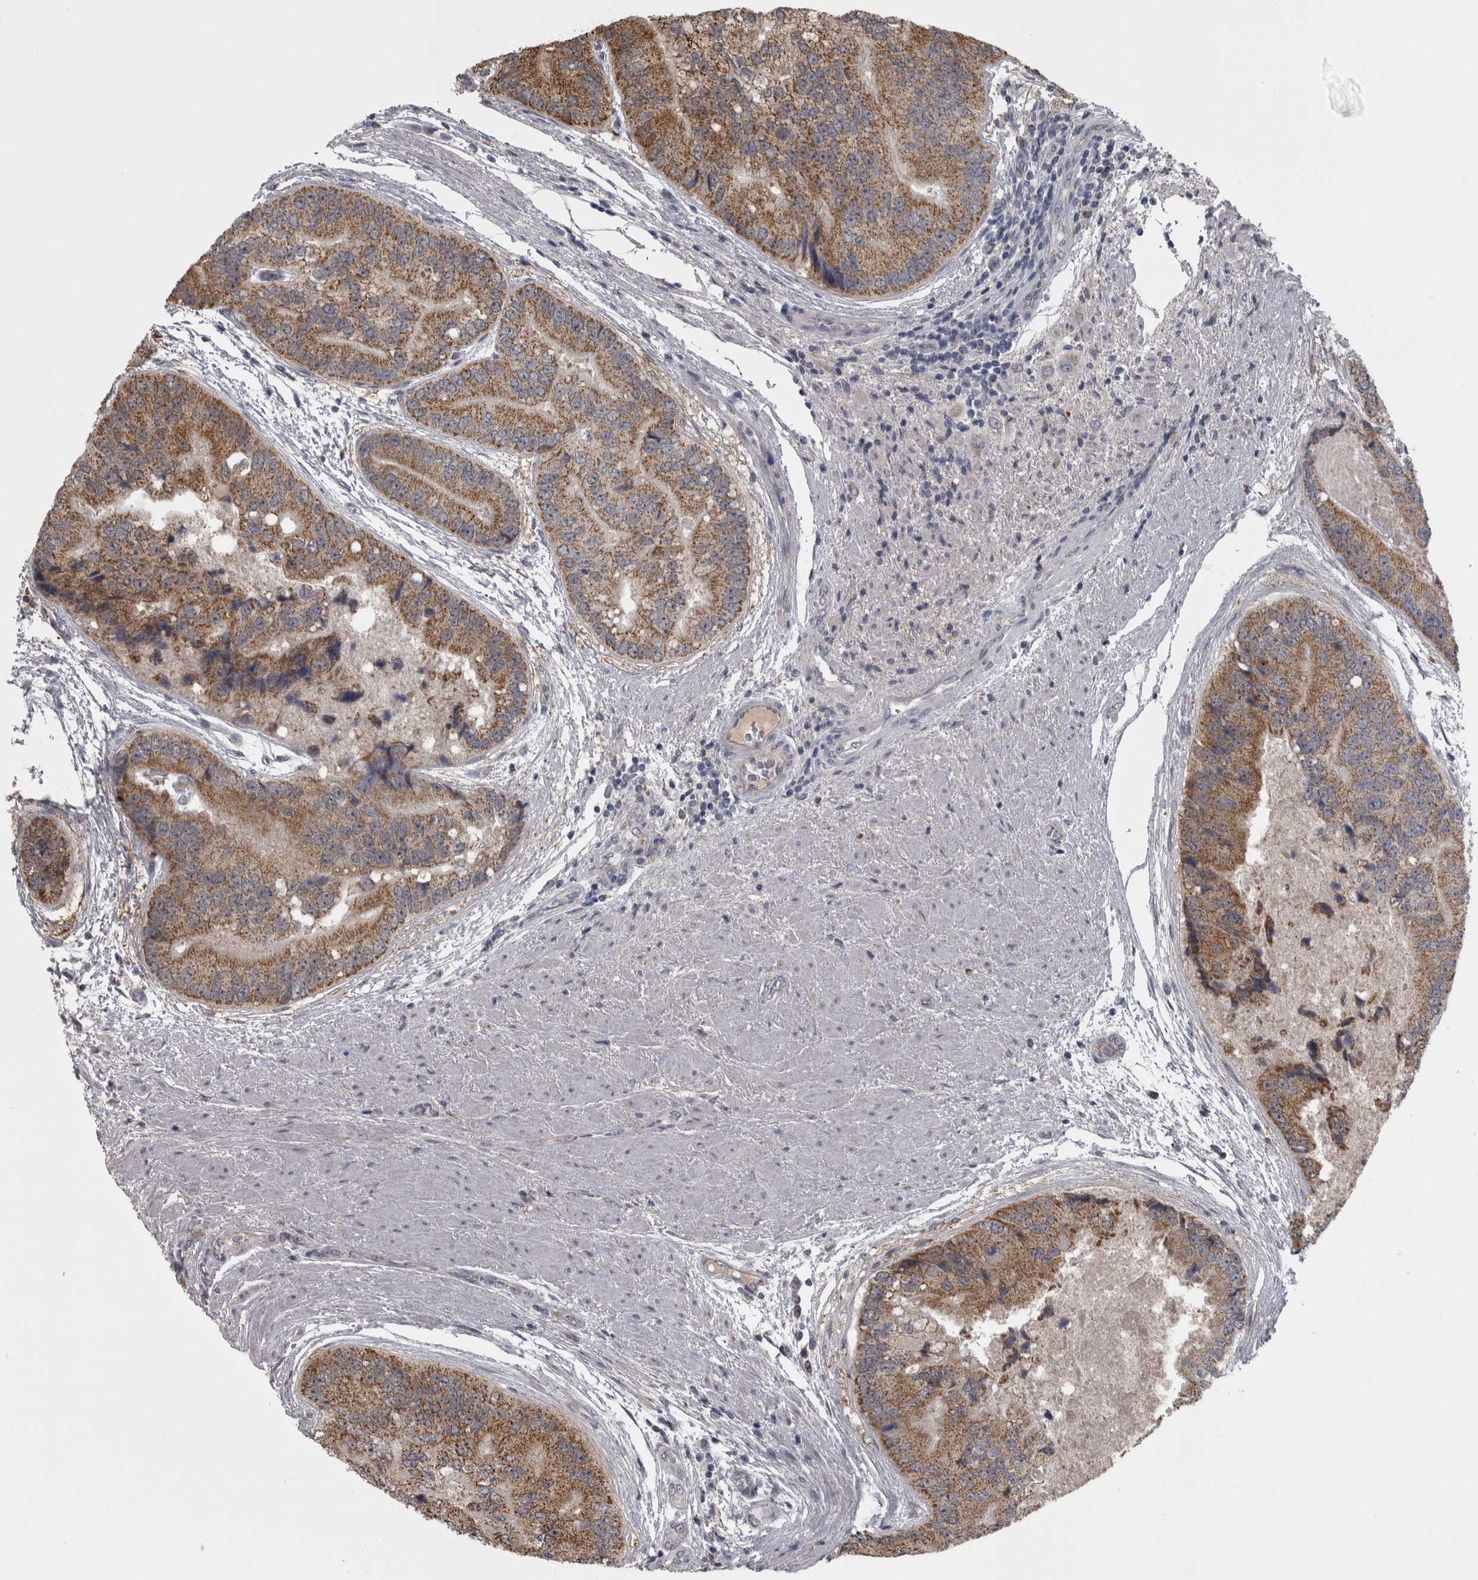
{"staining": {"intensity": "moderate", "quantity": ">75%", "location": "cytoplasmic/membranous"}, "tissue": "prostate cancer", "cell_type": "Tumor cells", "image_type": "cancer", "snomed": [{"axis": "morphology", "description": "Adenocarcinoma, High grade"}, {"axis": "topography", "description": "Prostate"}], "caption": "The image demonstrates staining of prostate cancer, revealing moderate cytoplasmic/membranous protein staining (brown color) within tumor cells. (Stains: DAB in brown, nuclei in blue, Microscopy: brightfield microscopy at high magnification).", "gene": "DBT", "patient": {"sex": "male", "age": 70}}